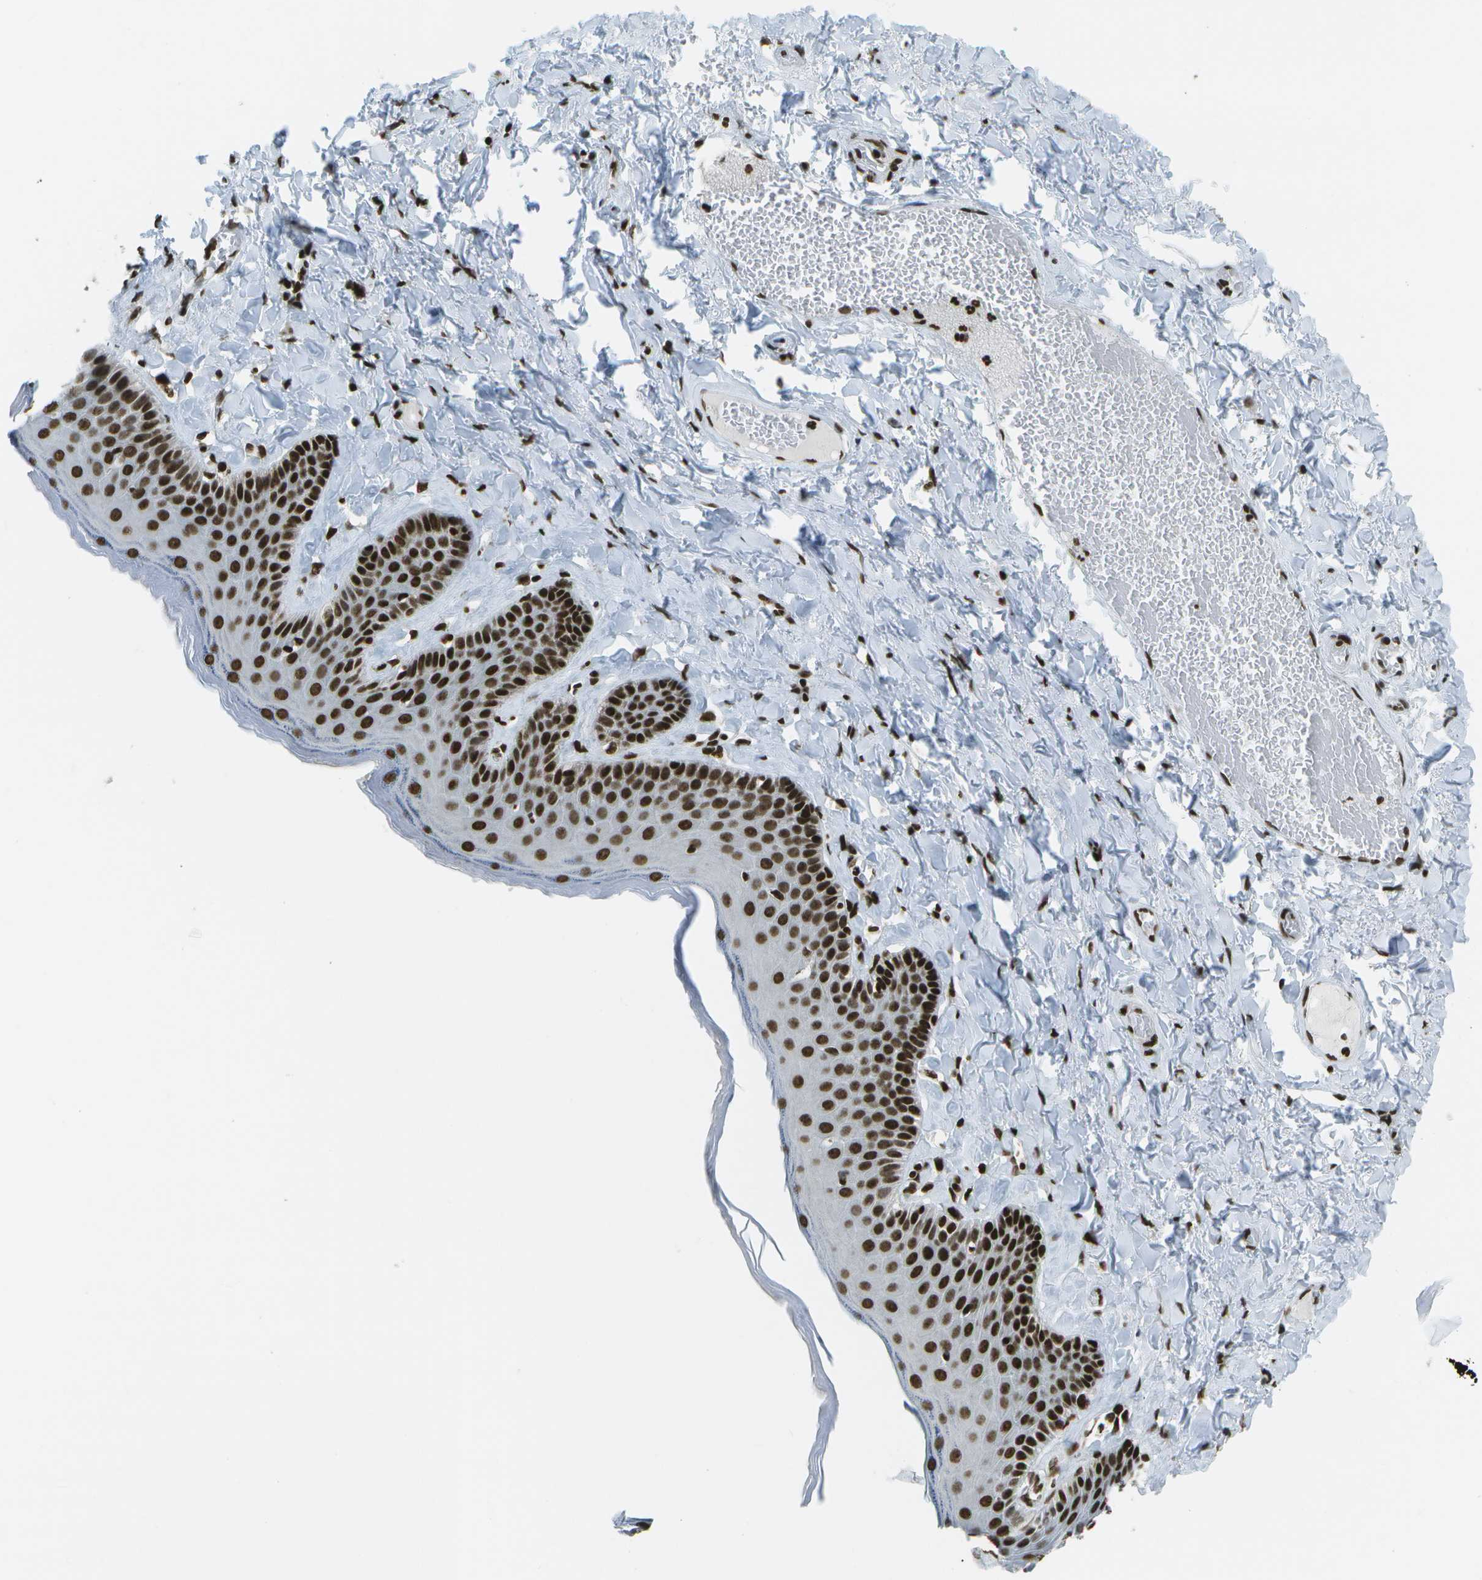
{"staining": {"intensity": "strong", "quantity": ">75%", "location": "nuclear"}, "tissue": "skin", "cell_type": "Epidermal cells", "image_type": "normal", "snomed": [{"axis": "morphology", "description": "Normal tissue, NOS"}, {"axis": "topography", "description": "Anal"}], "caption": "Unremarkable skin exhibits strong nuclear positivity in about >75% of epidermal cells.", "gene": "GLYR1", "patient": {"sex": "male", "age": 69}}